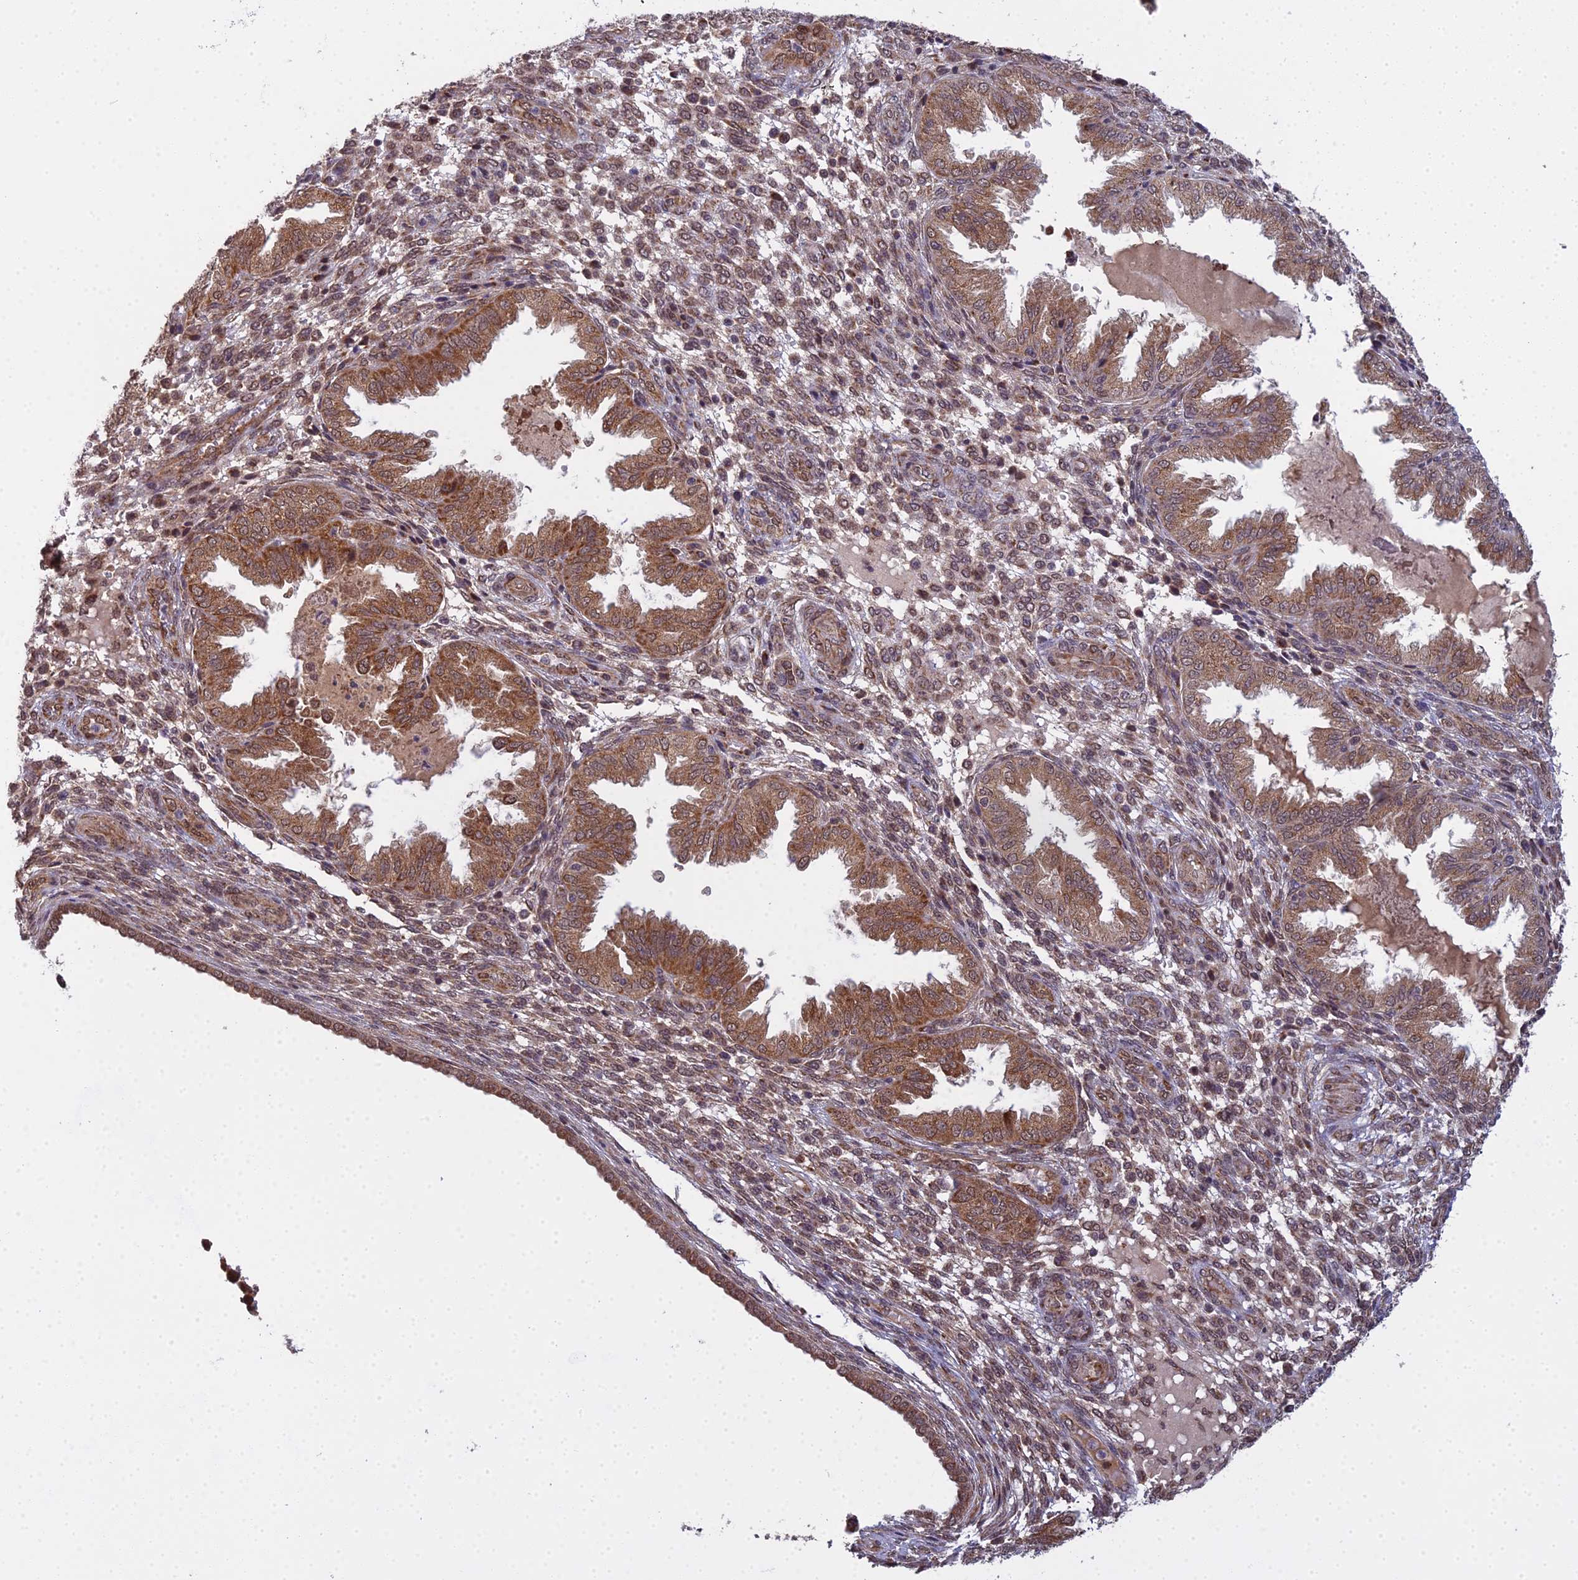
{"staining": {"intensity": "moderate", "quantity": "25%-75%", "location": "cytoplasmic/membranous,nuclear"}, "tissue": "endometrium", "cell_type": "Cells in endometrial stroma", "image_type": "normal", "snomed": [{"axis": "morphology", "description": "Normal tissue, NOS"}, {"axis": "topography", "description": "Endometrium"}], "caption": "Moderate cytoplasmic/membranous,nuclear expression for a protein is appreciated in approximately 25%-75% of cells in endometrial stroma of normal endometrium using immunohistochemistry (IHC).", "gene": "MEOX1", "patient": {"sex": "female", "age": 33}}